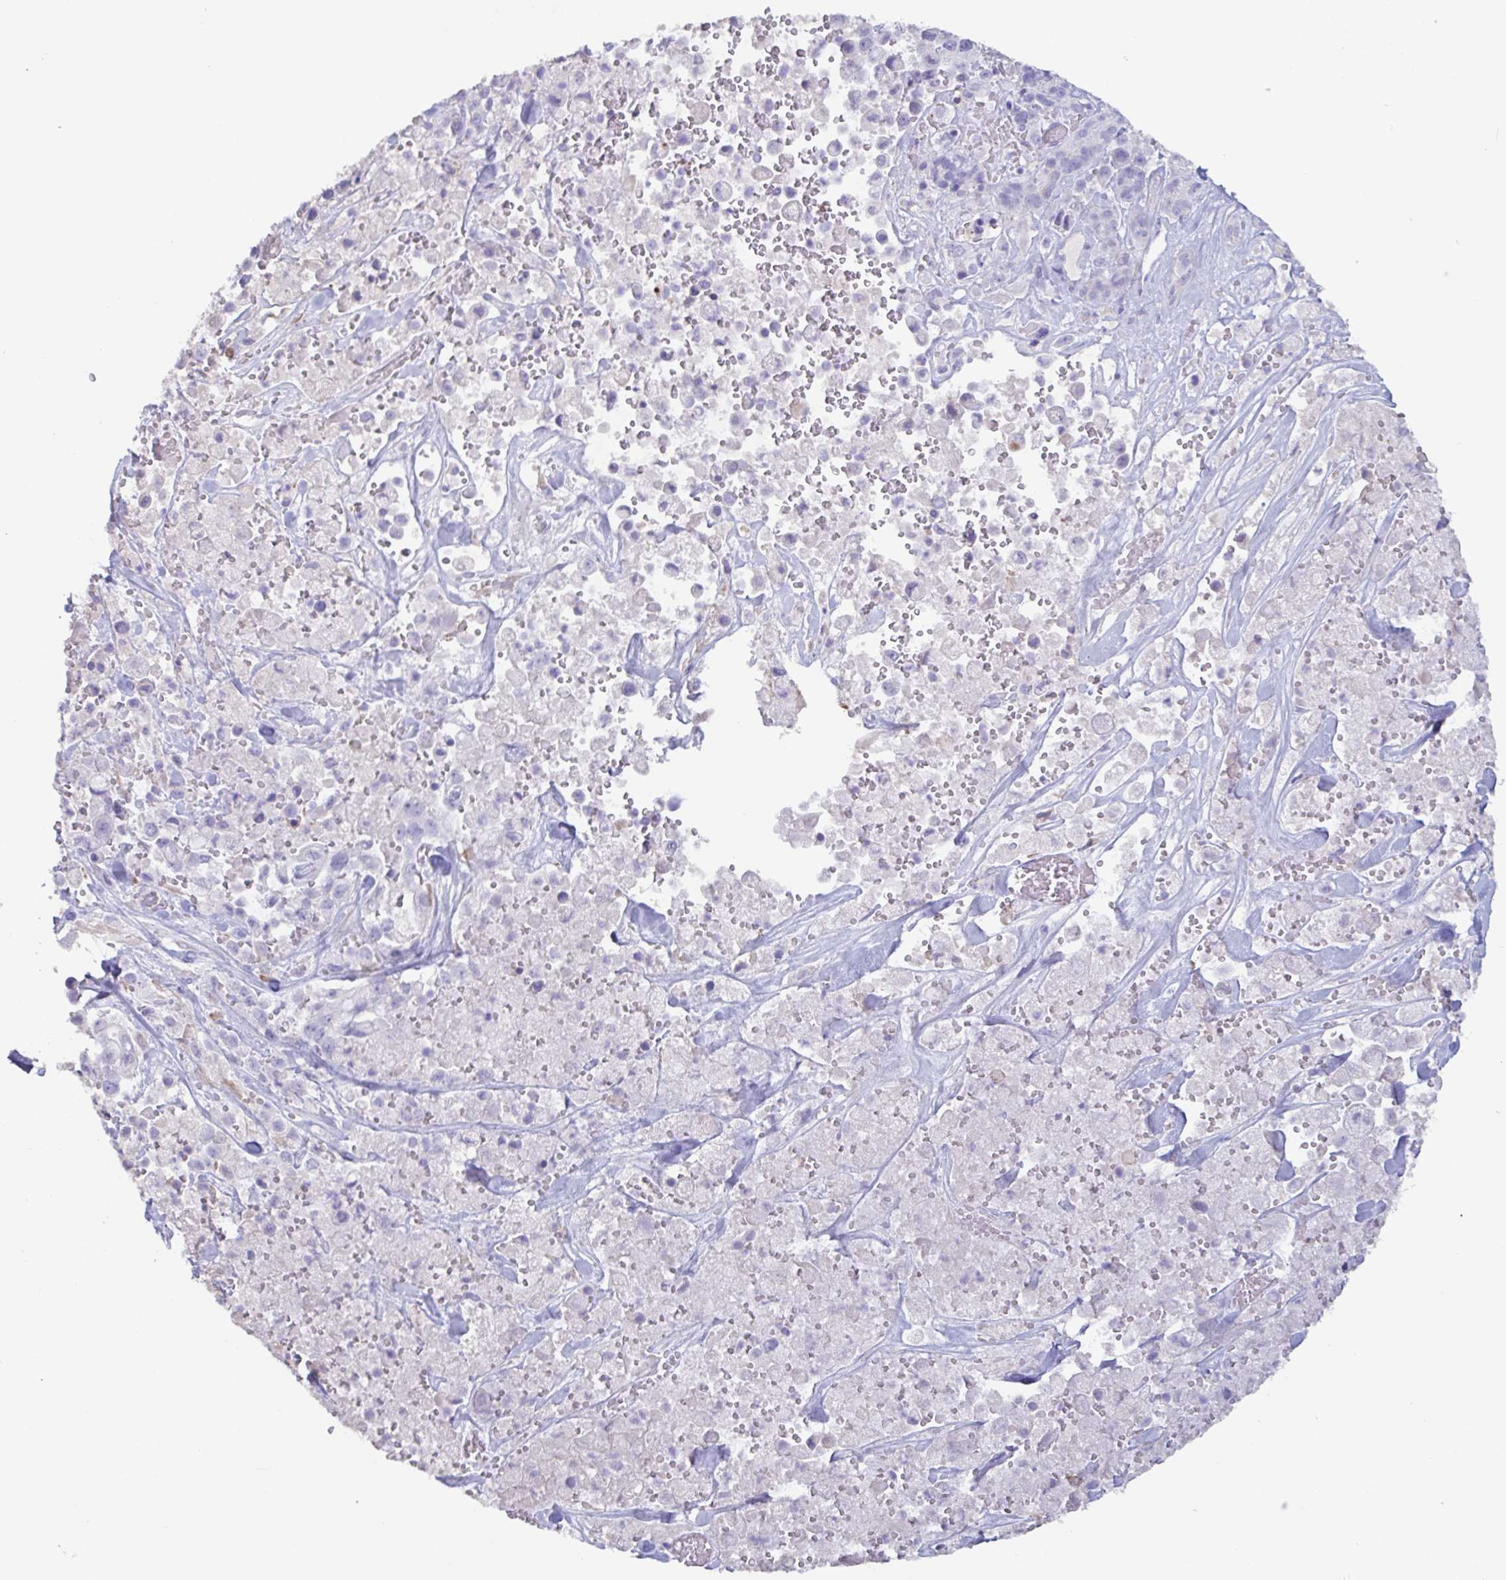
{"staining": {"intensity": "negative", "quantity": "none", "location": "none"}, "tissue": "pancreatic cancer", "cell_type": "Tumor cells", "image_type": "cancer", "snomed": [{"axis": "morphology", "description": "Adenocarcinoma, NOS"}, {"axis": "topography", "description": "Pancreas"}], "caption": "Immunohistochemistry (IHC) of human pancreatic adenocarcinoma shows no expression in tumor cells.", "gene": "TNNC1", "patient": {"sex": "male", "age": 44}}